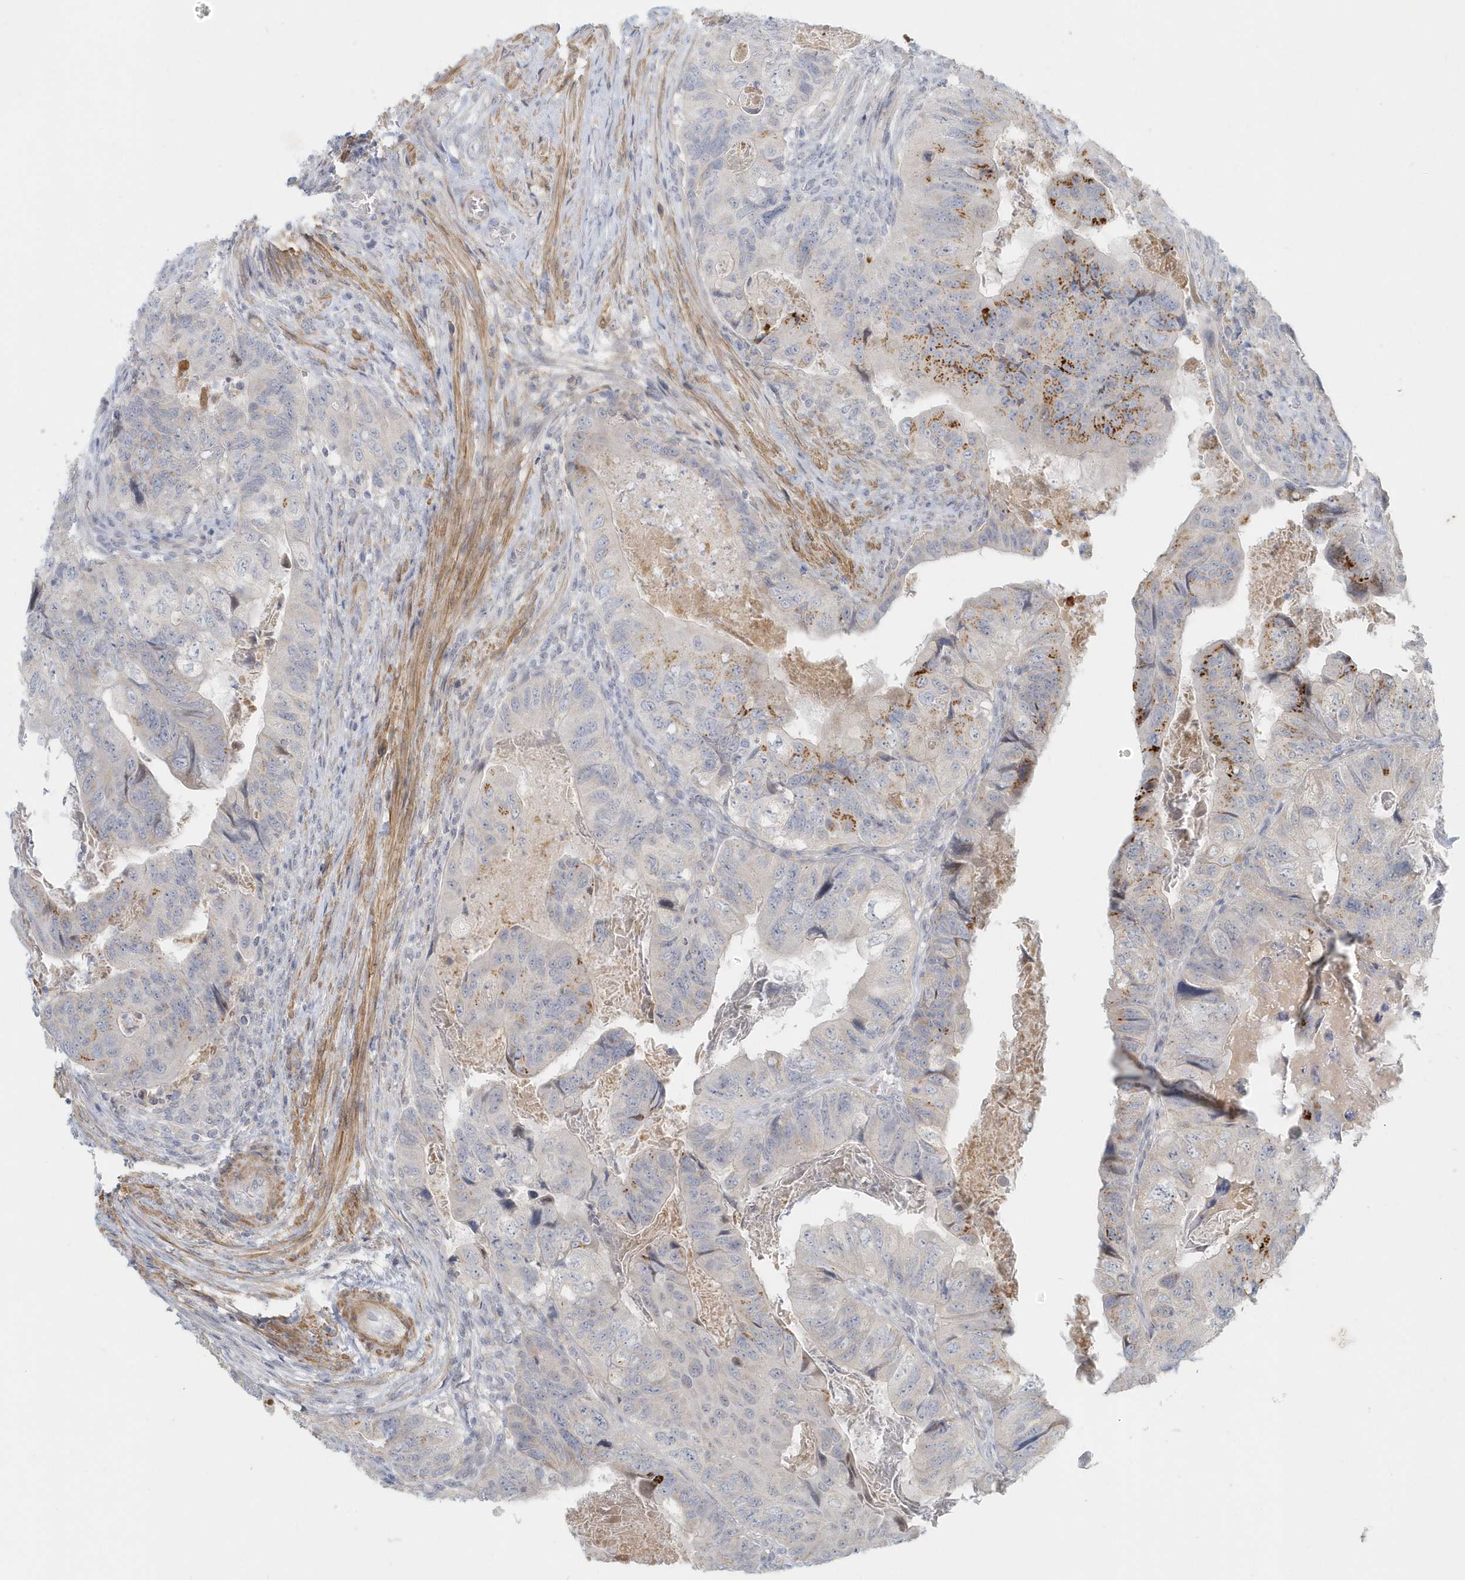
{"staining": {"intensity": "moderate", "quantity": "<25%", "location": "cytoplasmic/membranous"}, "tissue": "colorectal cancer", "cell_type": "Tumor cells", "image_type": "cancer", "snomed": [{"axis": "morphology", "description": "Adenocarcinoma, NOS"}, {"axis": "topography", "description": "Rectum"}], "caption": "Colorectal cancer (adenocarcinoma) stained with DAB IHC displays low levels of moderate cytoplasmic/membranous positivity in approximately <25% of tumor cells.", "gene": "NAPB", "patient": {"sex": "male", "age": 63}}